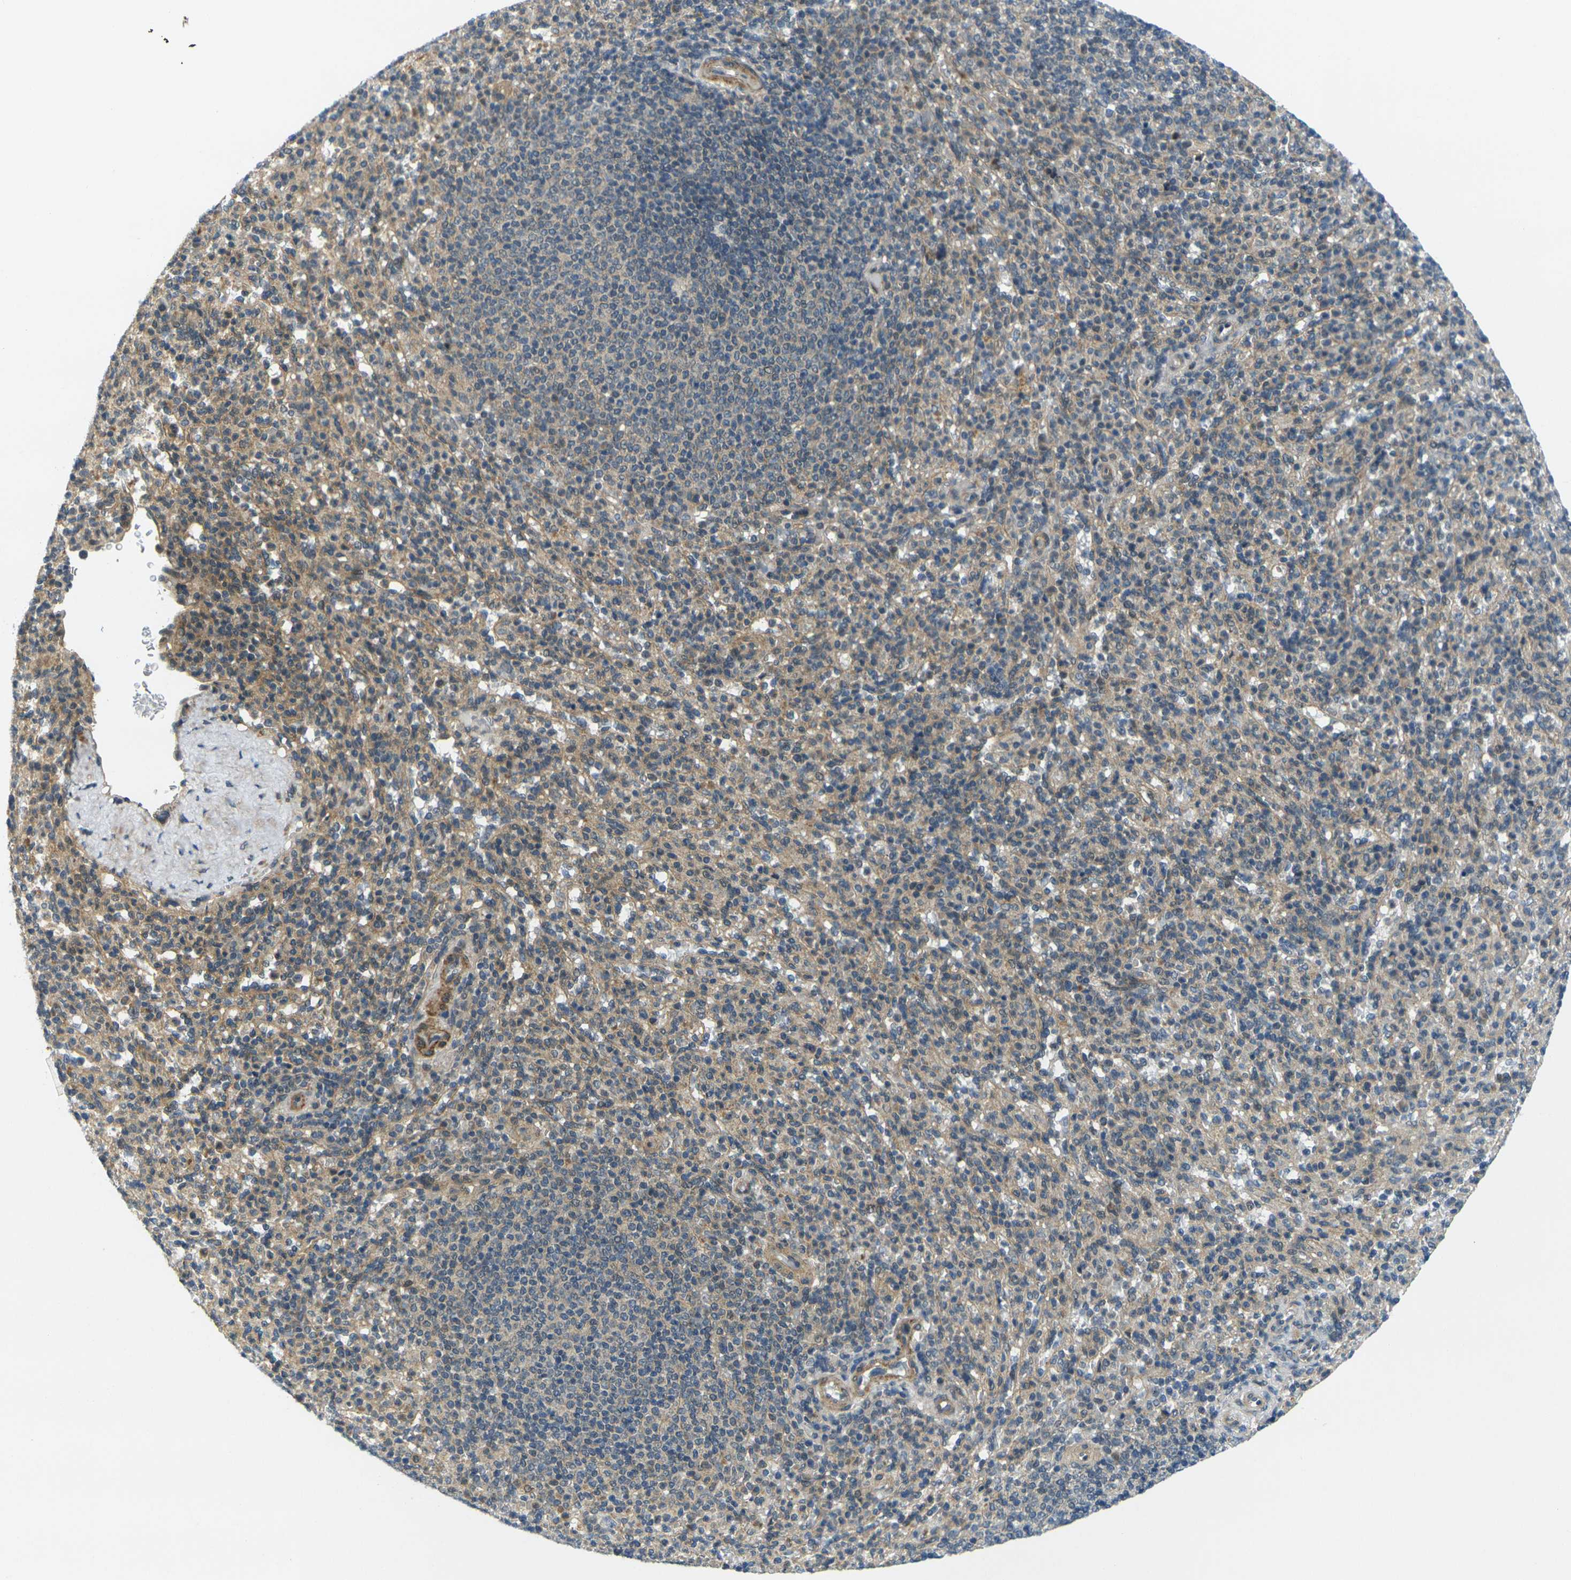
{"staining": {"intensity": "weak", "quantity": "25%-75%", "location": "cytoplasmic/membranous"}, "tissue": "spleen", "cell_type": "Cells in red pulp", "image_type": "normal", "snomed": [{"axis": "morphology", "description": "Normal tissue, NOS"}, {"axis": "topography", "description": "Spleen"}], "caption": "Spleen was stained to show a protein in brown. There is low levels of weak cytoplasmic/membranous expression in approximately 25%-75% of cells in red pulp. The protein of interest is stained brown, and the nuclei are stained in blue (DAB IHC with brightfield microscopy, high magnification).", "gene": "KCTD10", "patient": {"sex": "male", "age": 36}}